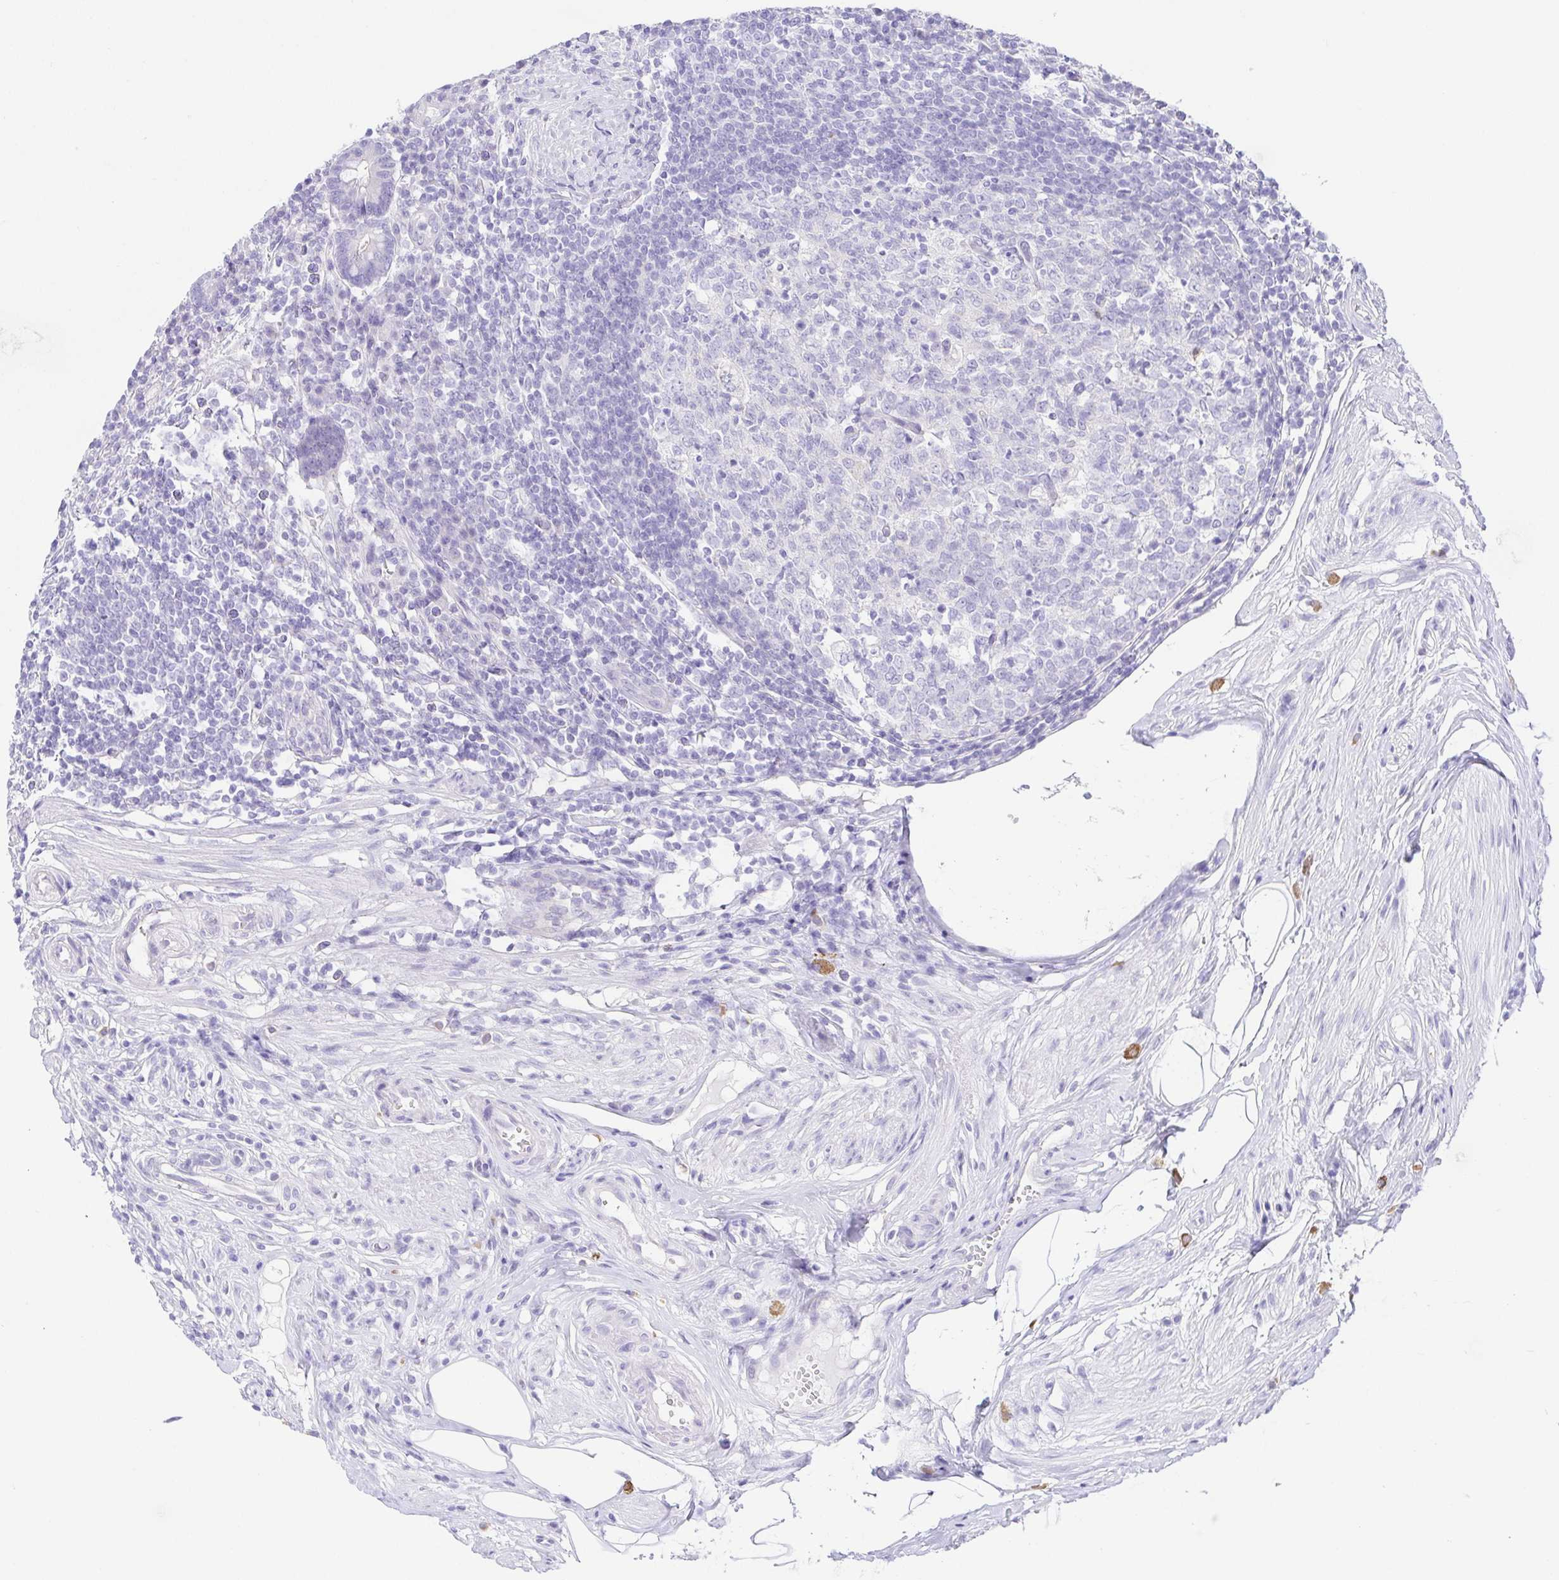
{"staining": {"intensity": "negative", "quantity": "none", "location": "none"}, "tissue": "appendix", "cell_type": "Glandular cells", "image_type": "normal", "snomed": [{"axis": "morphology", "description": "Normal tissue, NOS"}, {"axis": "topography", "description": "Appendix"}], "caption": "An immunohistochemistry micrograph of unremarkable appendix is shown. There is no staining in glandular cells of appendix. (Brightfield microscopy of DAB IHC at high magnification).", "gene": "KRTDAP", "patient": {"sex": "female", "age": 56}}